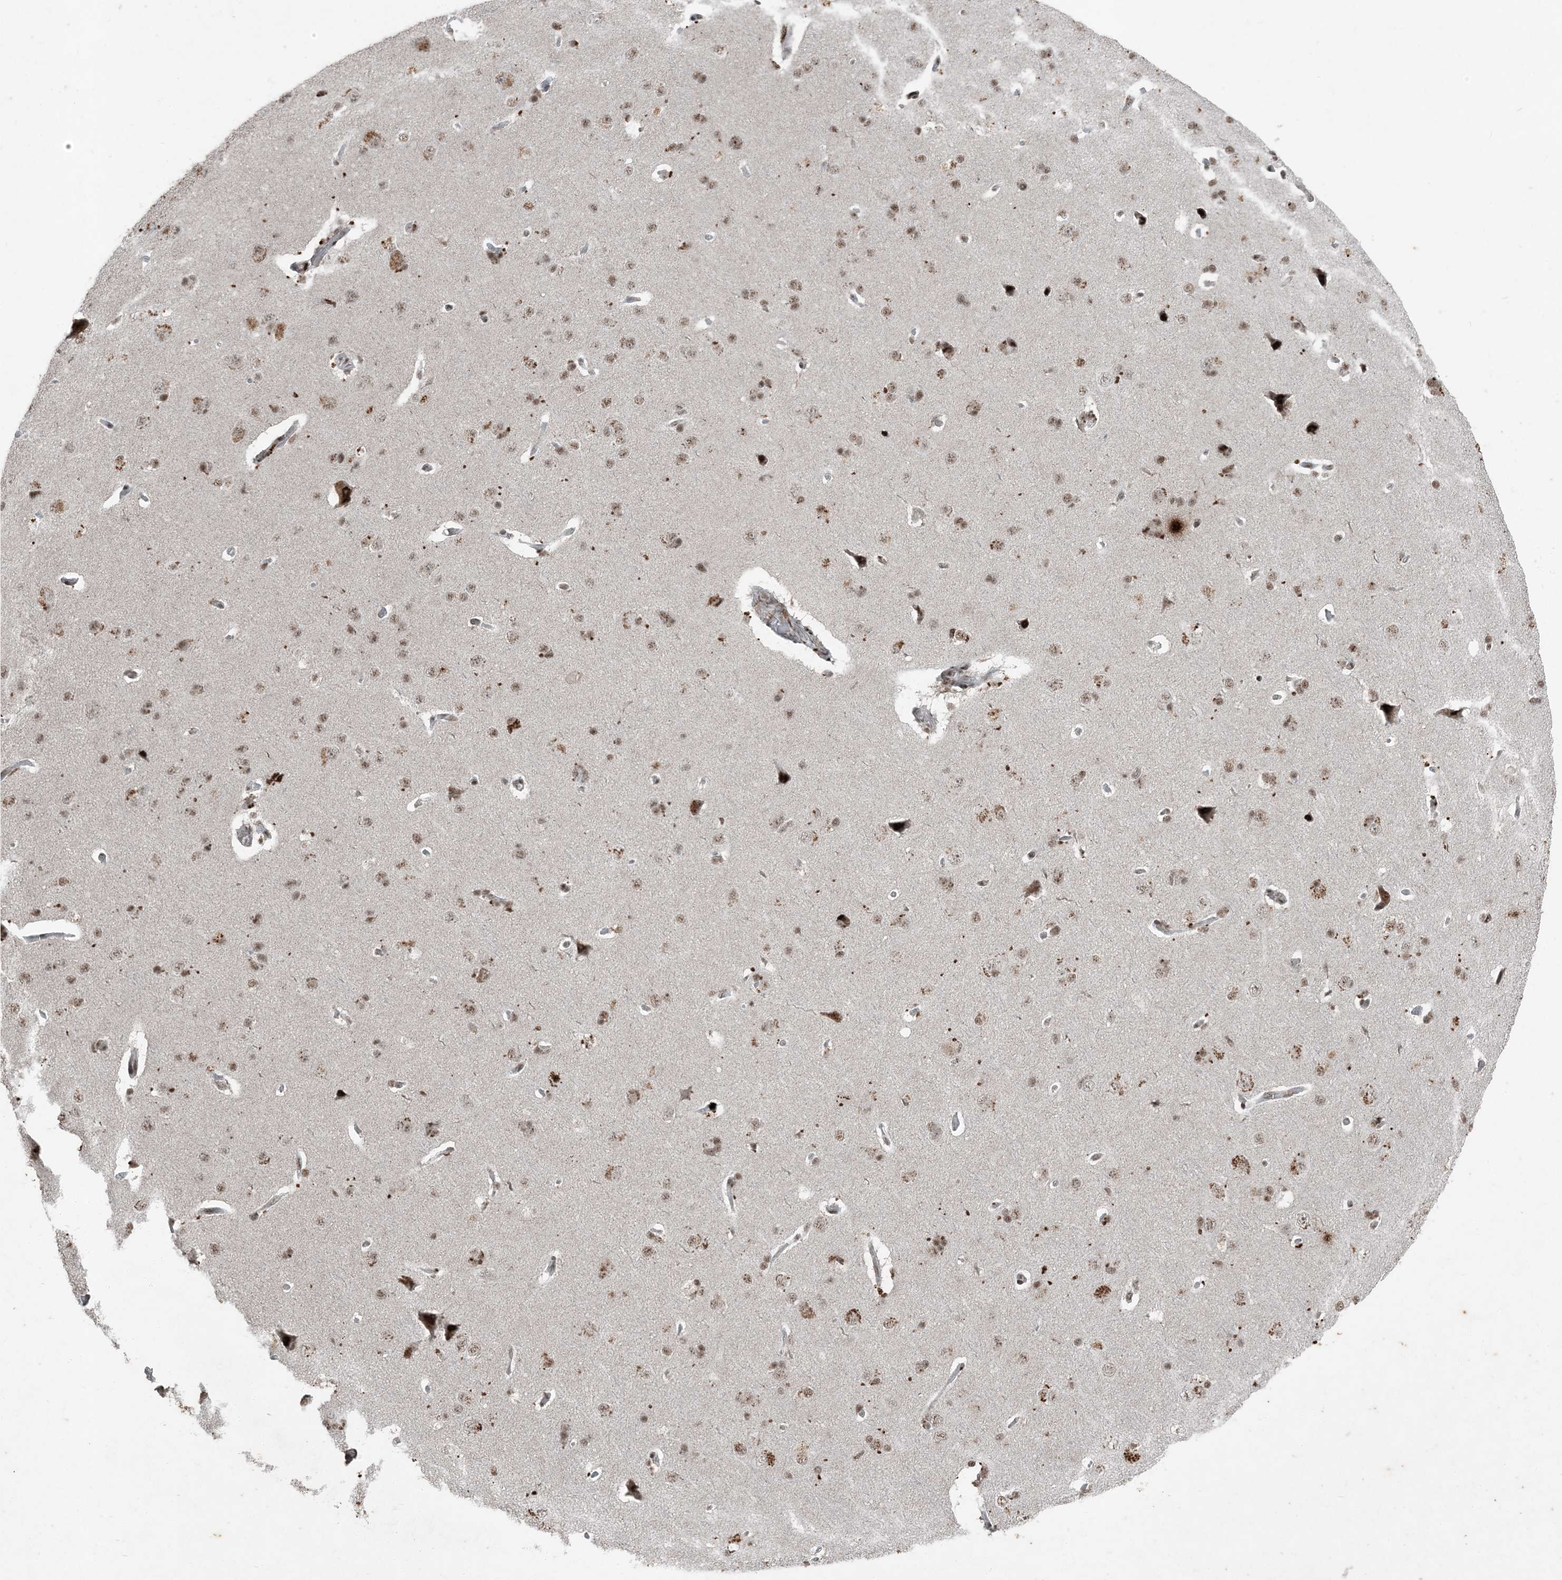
{"staining": {"intensity": "weak", "quantity": "25%-75%", "location": "nuclear"}, "tissue": "cerebral cortex", "cell_type": "Endothelial cells", "image_type": "normal", "snomed": [{"axis": "morphology", "description": "Normal tissue, NOS"}, {"axis": "topography", "description": "Cerebral cortex"}], "caption": "Protein analysis of normal cerebral cortex demonstrates weak nuclear staining in approximately 25%-75% of endothelial cells.", "gene": "TADA2B", "patient": {"sex": "male", "age": 62}}